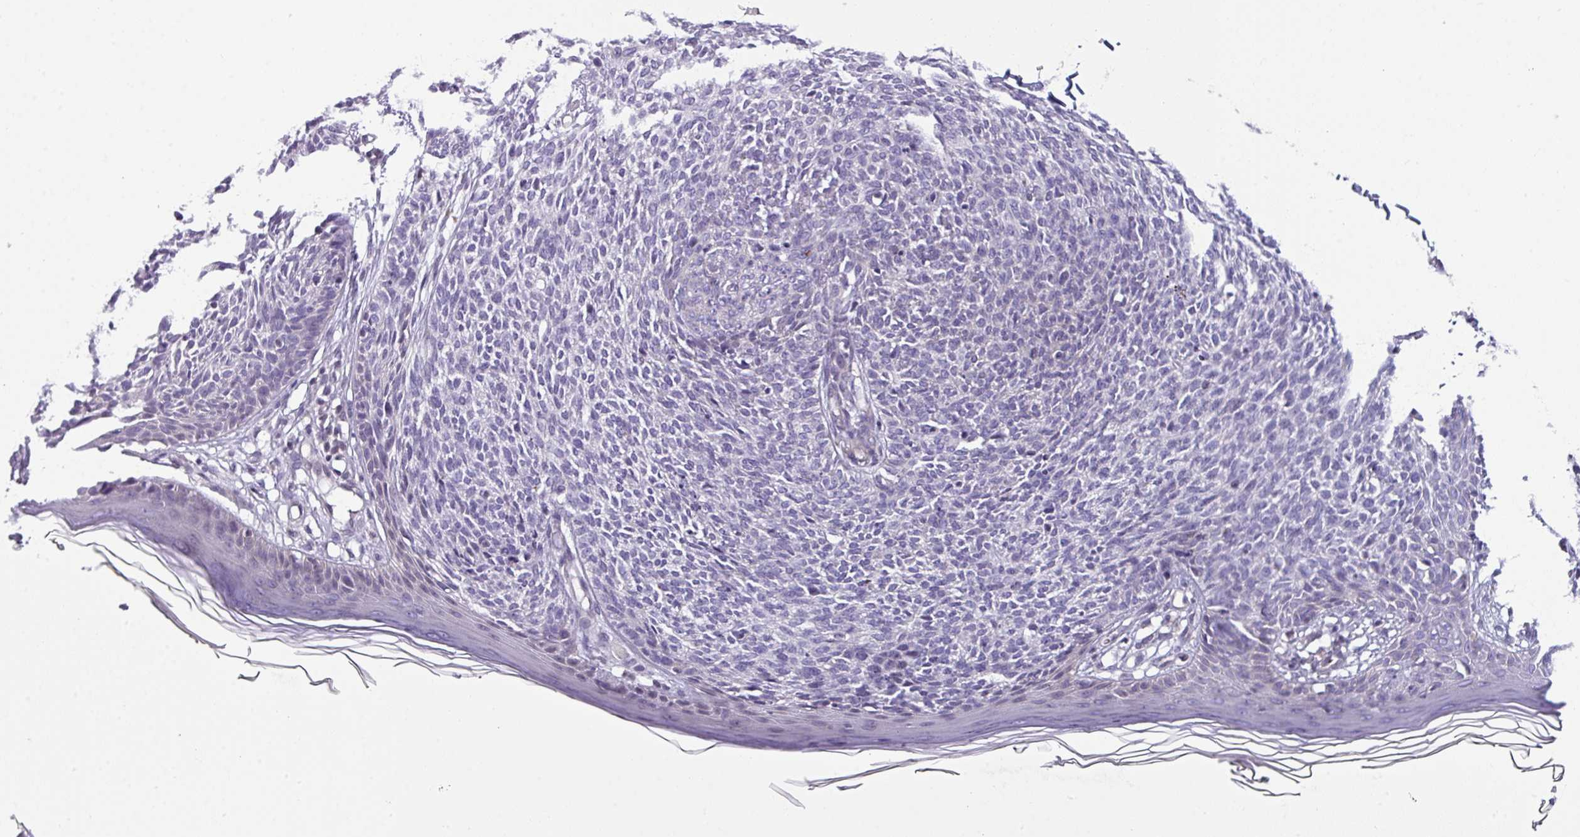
{"staining": {"intensity": "negative", "quantity": "none", "location": "none"}, "tissue": "skin cancer", "cell_type": "Tumor cells", "image_type": "cancer", "snomed": [{"axis": "morphology", "description": "Basal cell carcinoma"}, {"axis": "topography", "description": "Skin"}], "caption": "Protein analysis of skin cancer demonstrates no significant expression in tumor cells. (DAB (3,3'-diaminobenzidine) immunohistochemistry (IHC), high magnification).", "gene": "STAT5A", "patient": {"sex": "female", "age": 66}}